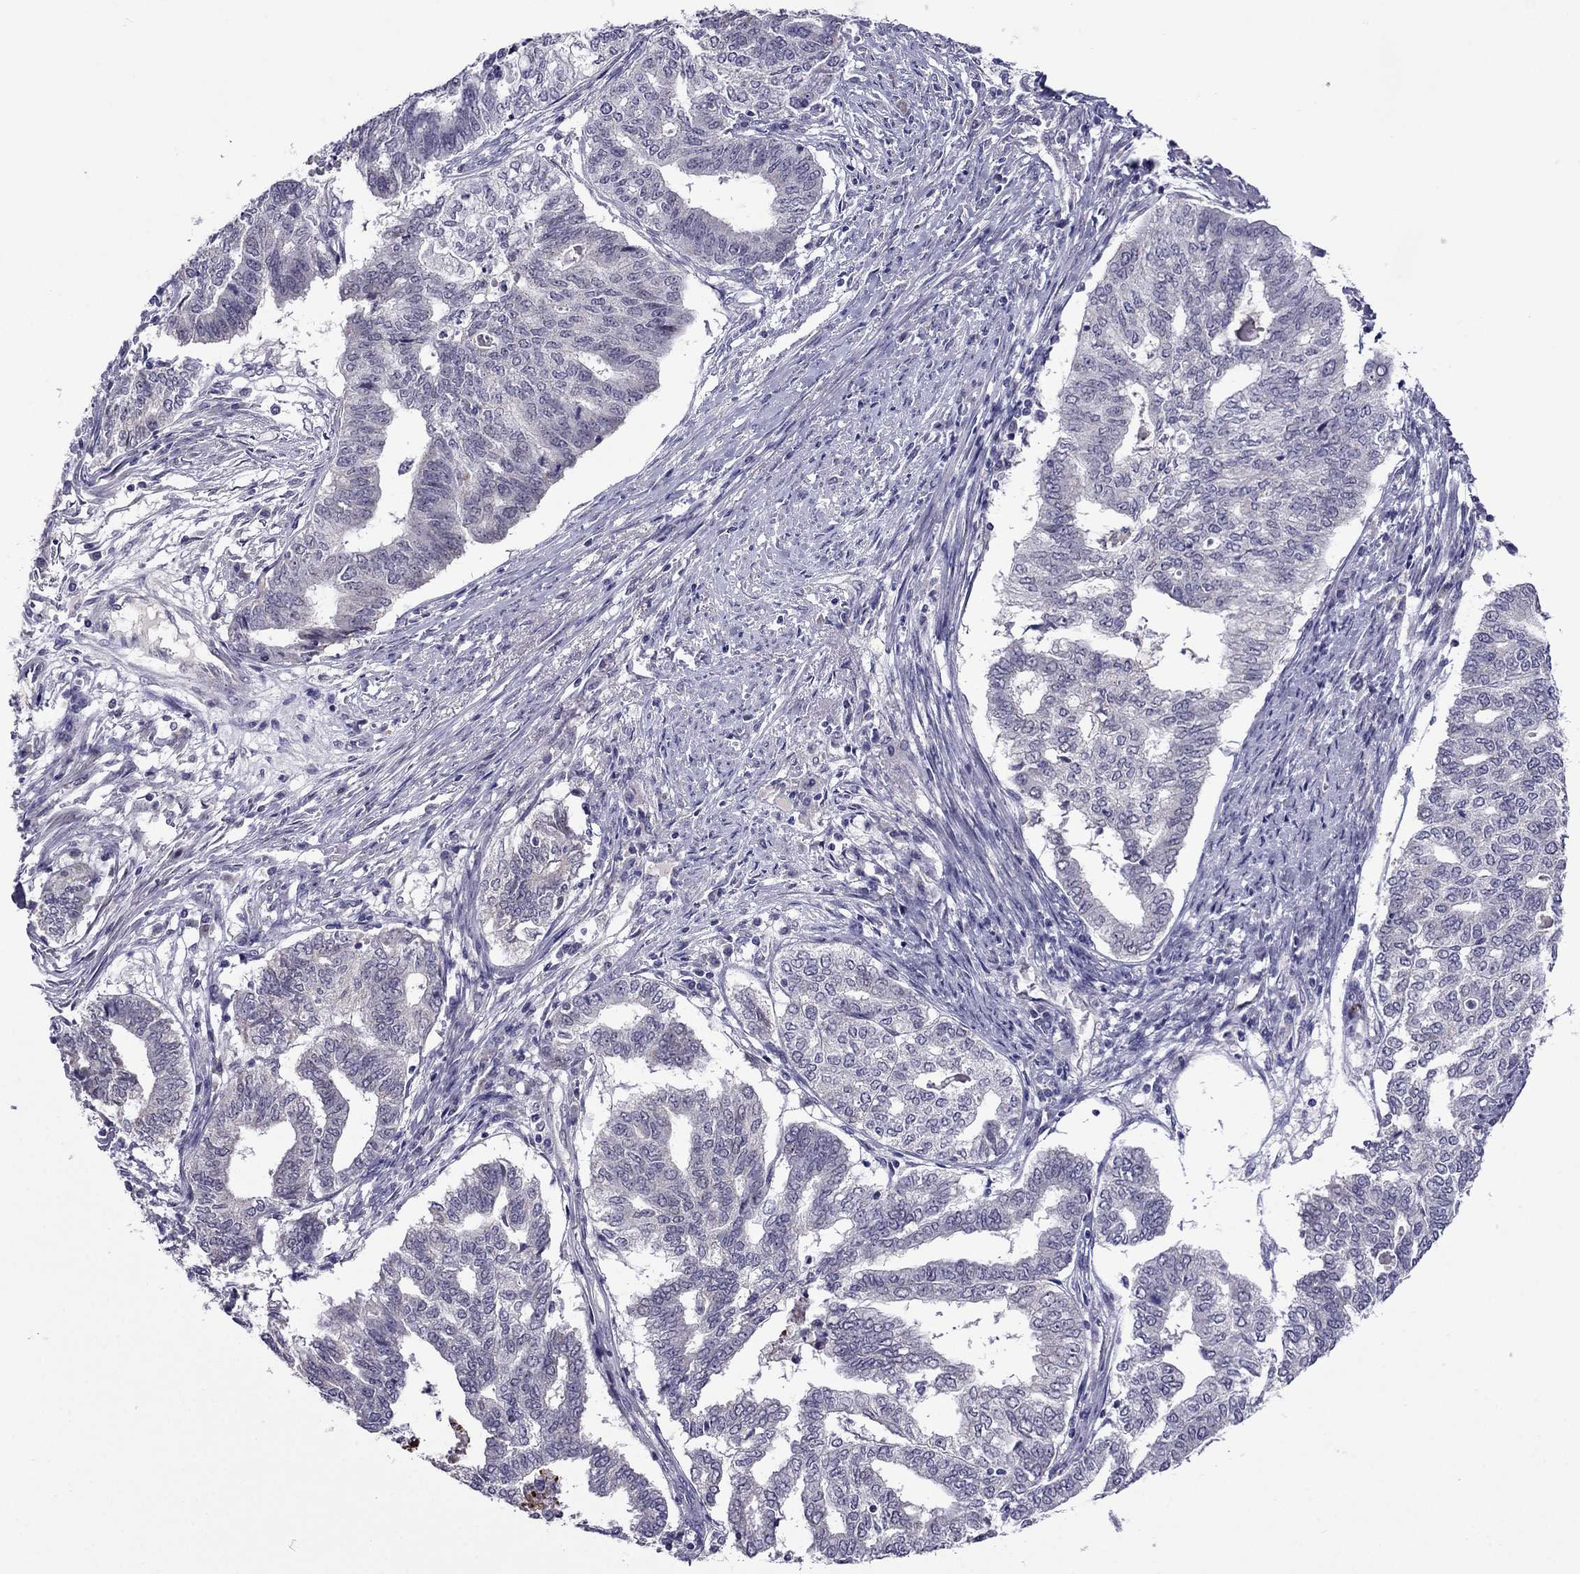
{"staining": {"intensity": "negative", "quantity": "none", "location": "none"}, "tissue": "endometrial cancer", "cell_type": "Tumor cells", "image_type": "cancer", "snomed": [{"axis": "morphology", "description": "Adenocarcinoma, NOS"}, {"axis": "topography", "description": "Endometrium"}], "caption": "Immunohistochemical staining of endometrial adenocarcinoma exhibits no significant expression in tumor cells.", "gene": "MYBPH", "patient": {"sex": "female", "age": 79}}